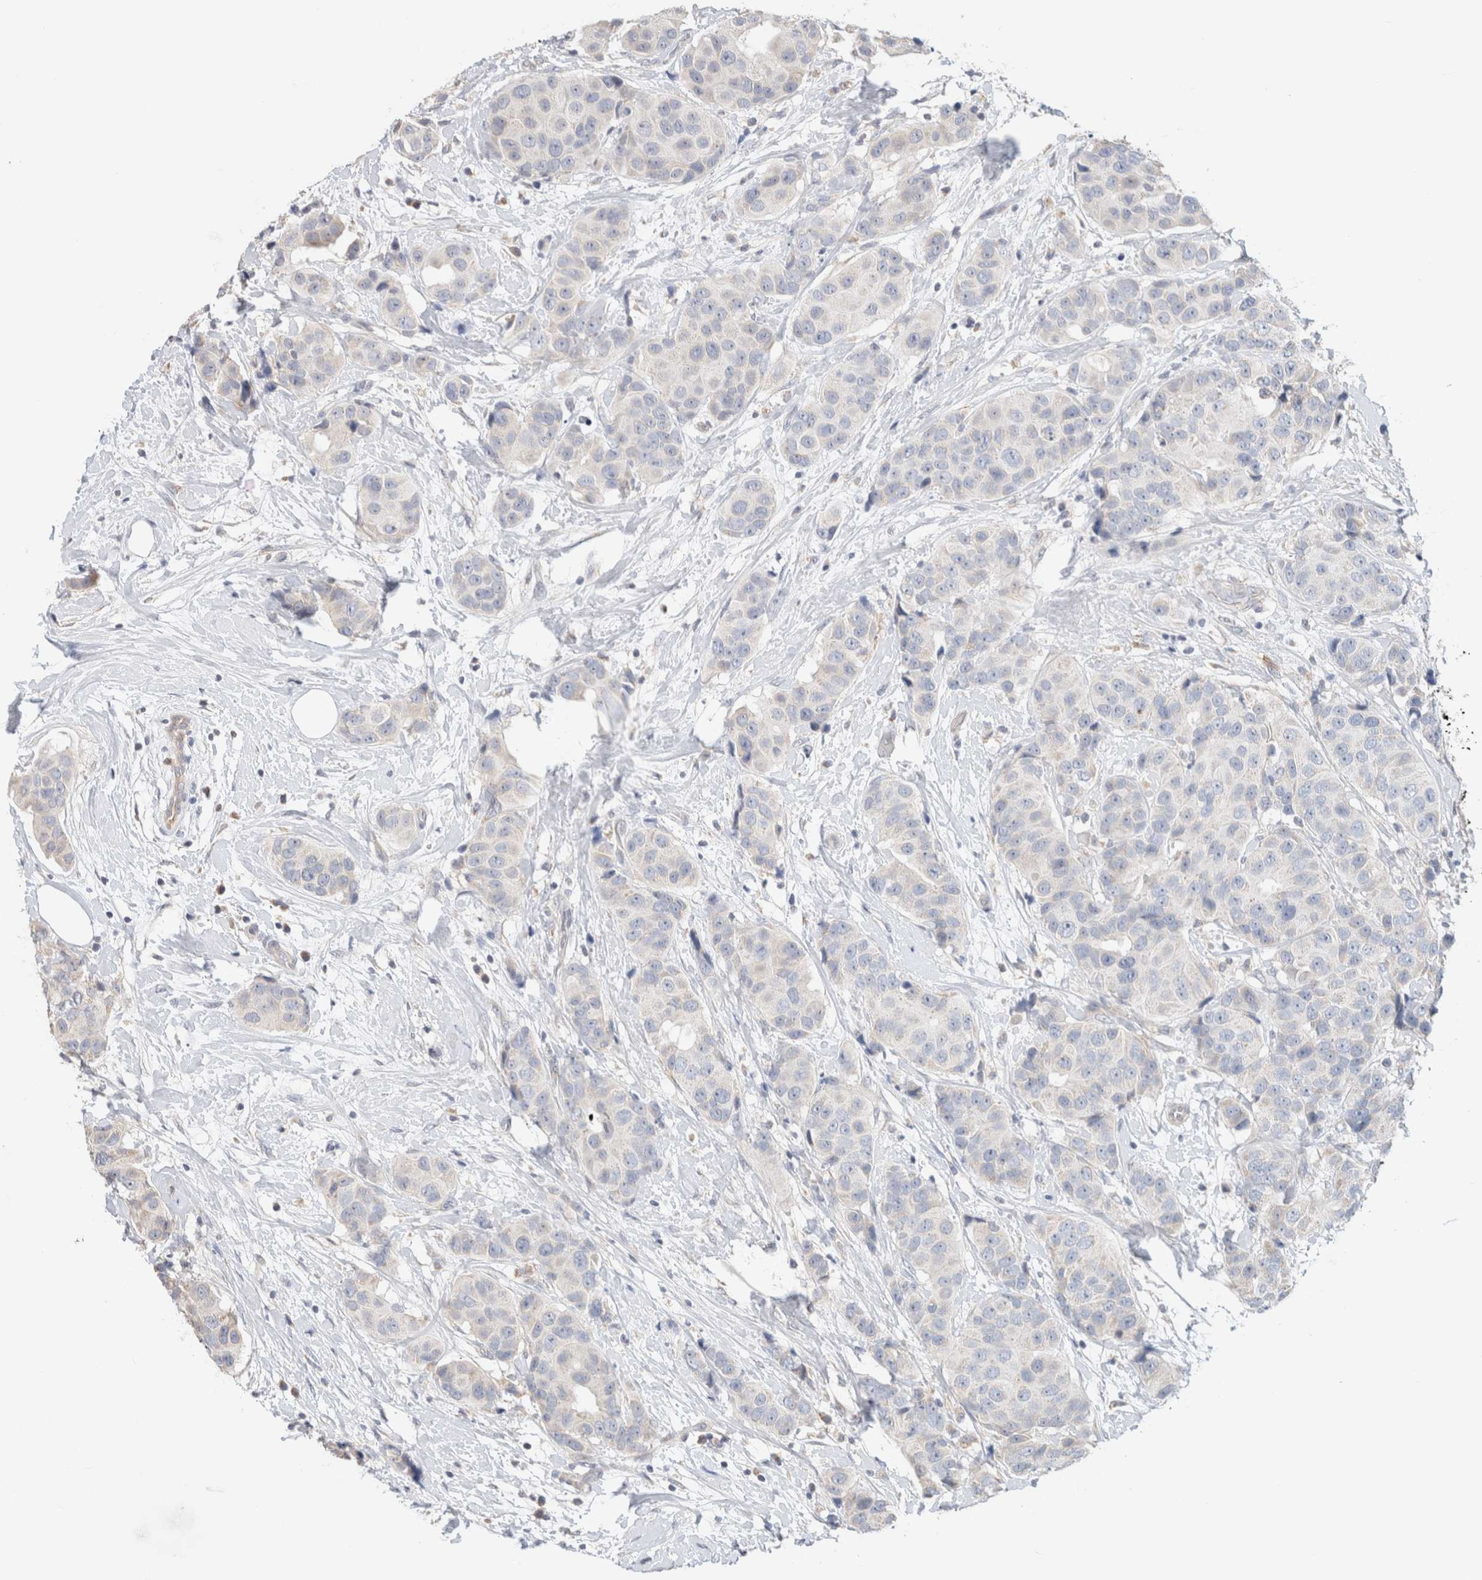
{"staining": {"intensity": "negative", "quantity": "none", "location": "none"}, "tissue": "breast cancer", "cell_type": "Tumor cells", "image_type": "cancer", "snomed": [{"axis": "morphology", "description": "Normal tissue, NOS"}, {"axis": "morphology", "description": "Duct carcinoma"}, {"axis": "topography", "description": "Breast"}], "caption": "High magnification brightfield microscopy of breast cancer (infiltrating ductal carcinoma) stained with DAB (3,3'-diaminobenzidine) (brown) and counterstained with hematoxylin (blue): tumor cells show no significant expression. (DAB immunohistochemistry with hematoxylin counter stain).", "gene": "CA13", "patient": {"sex": "female", "age": 39}}